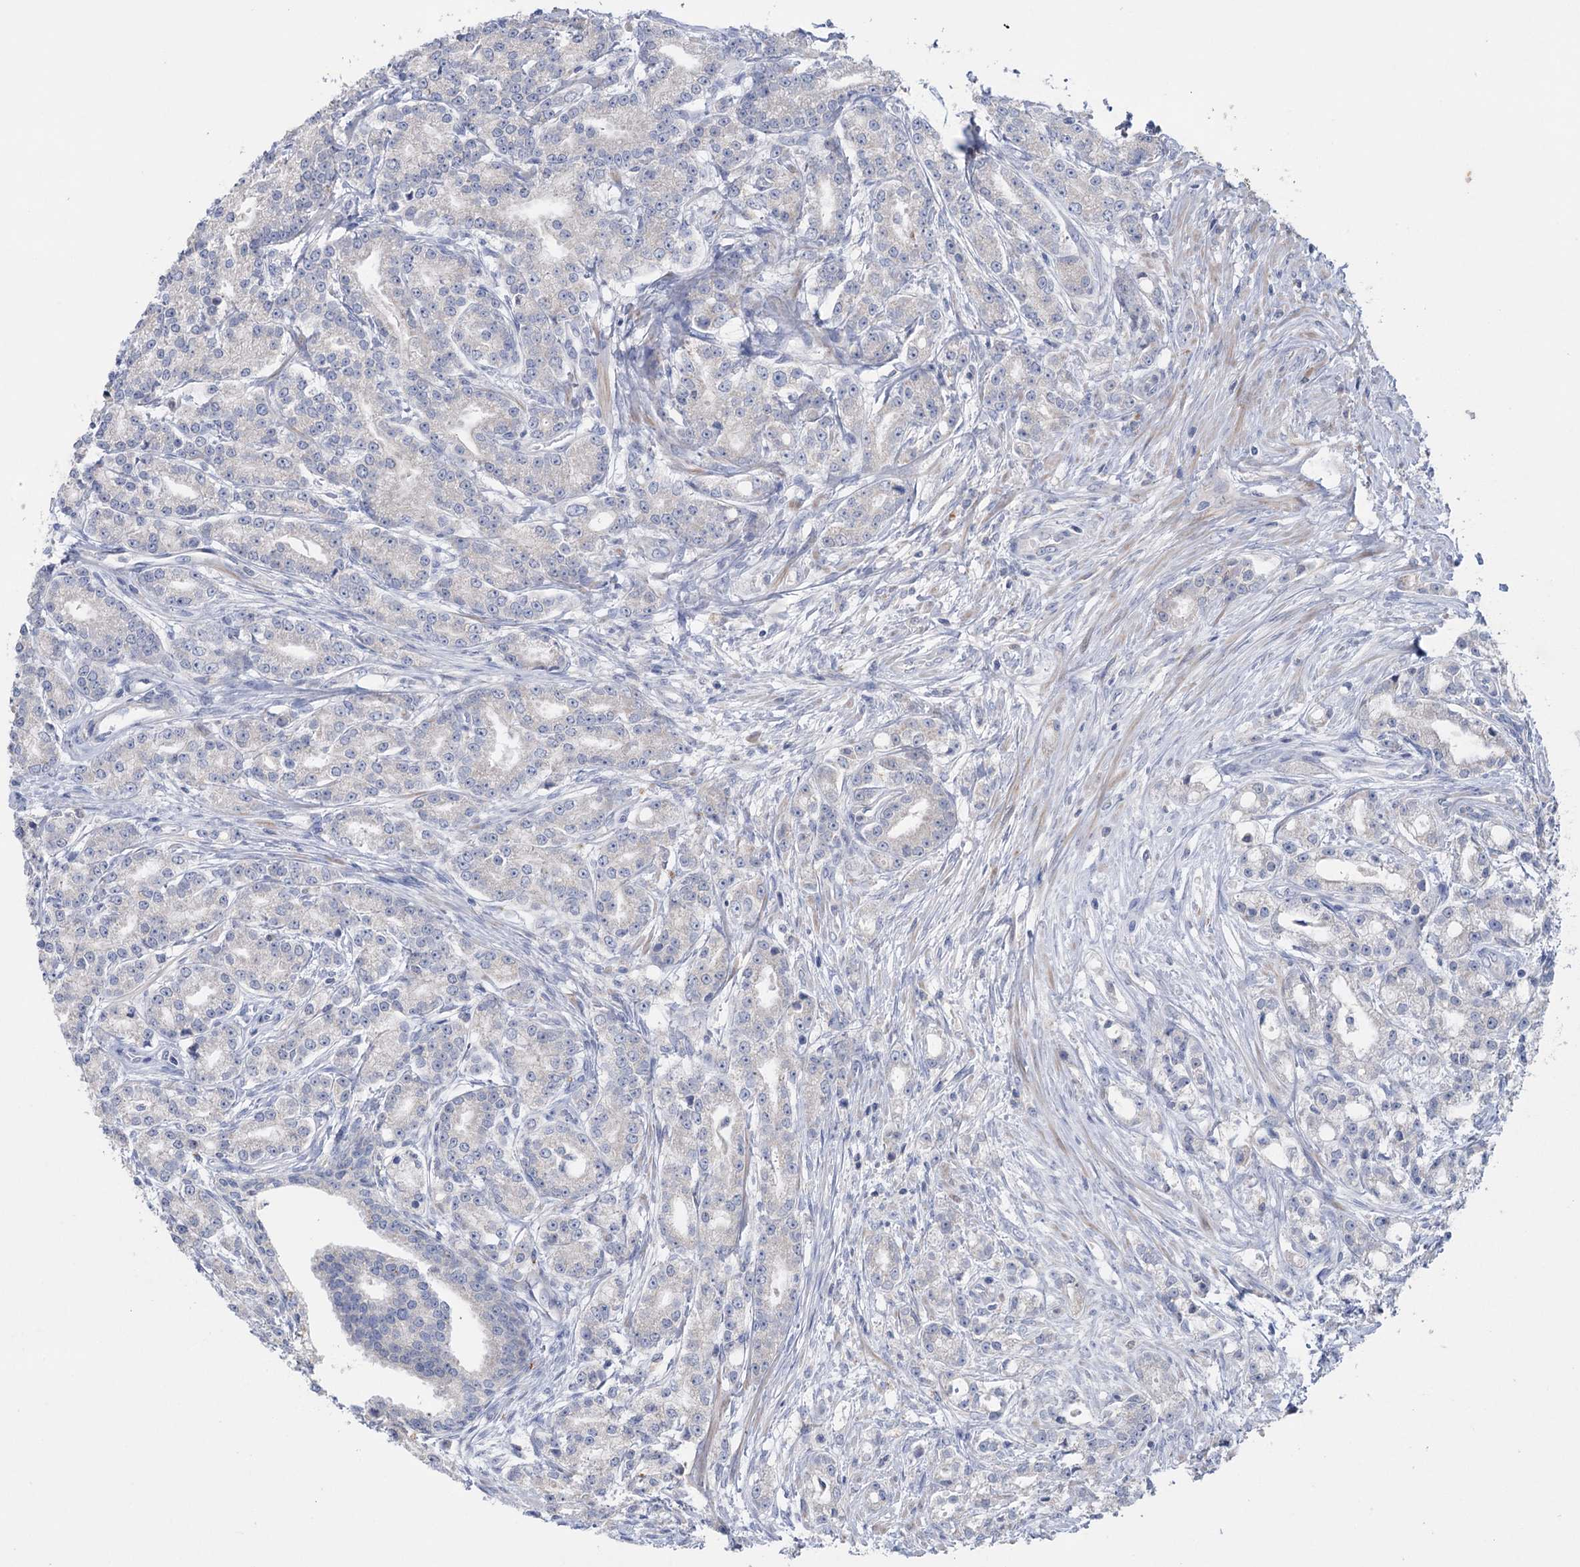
{"staining": {"intensity": "negative", "quantity": "none", "location": "none"}, "tissue": "prostate cancer", "cell_type": "Tumor cells", "image_type": "cancer", "snomed": [{"axis": "morphology", "description": "Adenocarcinoma, High grade"}, {"axis": "topography", "description": "Prostate"}], "caption": "Photomicrograph shows no protein expression in tumor cells of high-grade adenocarcinoma (prostate) tissue.", "gene": "MTCH2", "patient": {"sex": "male", "age": 69}}